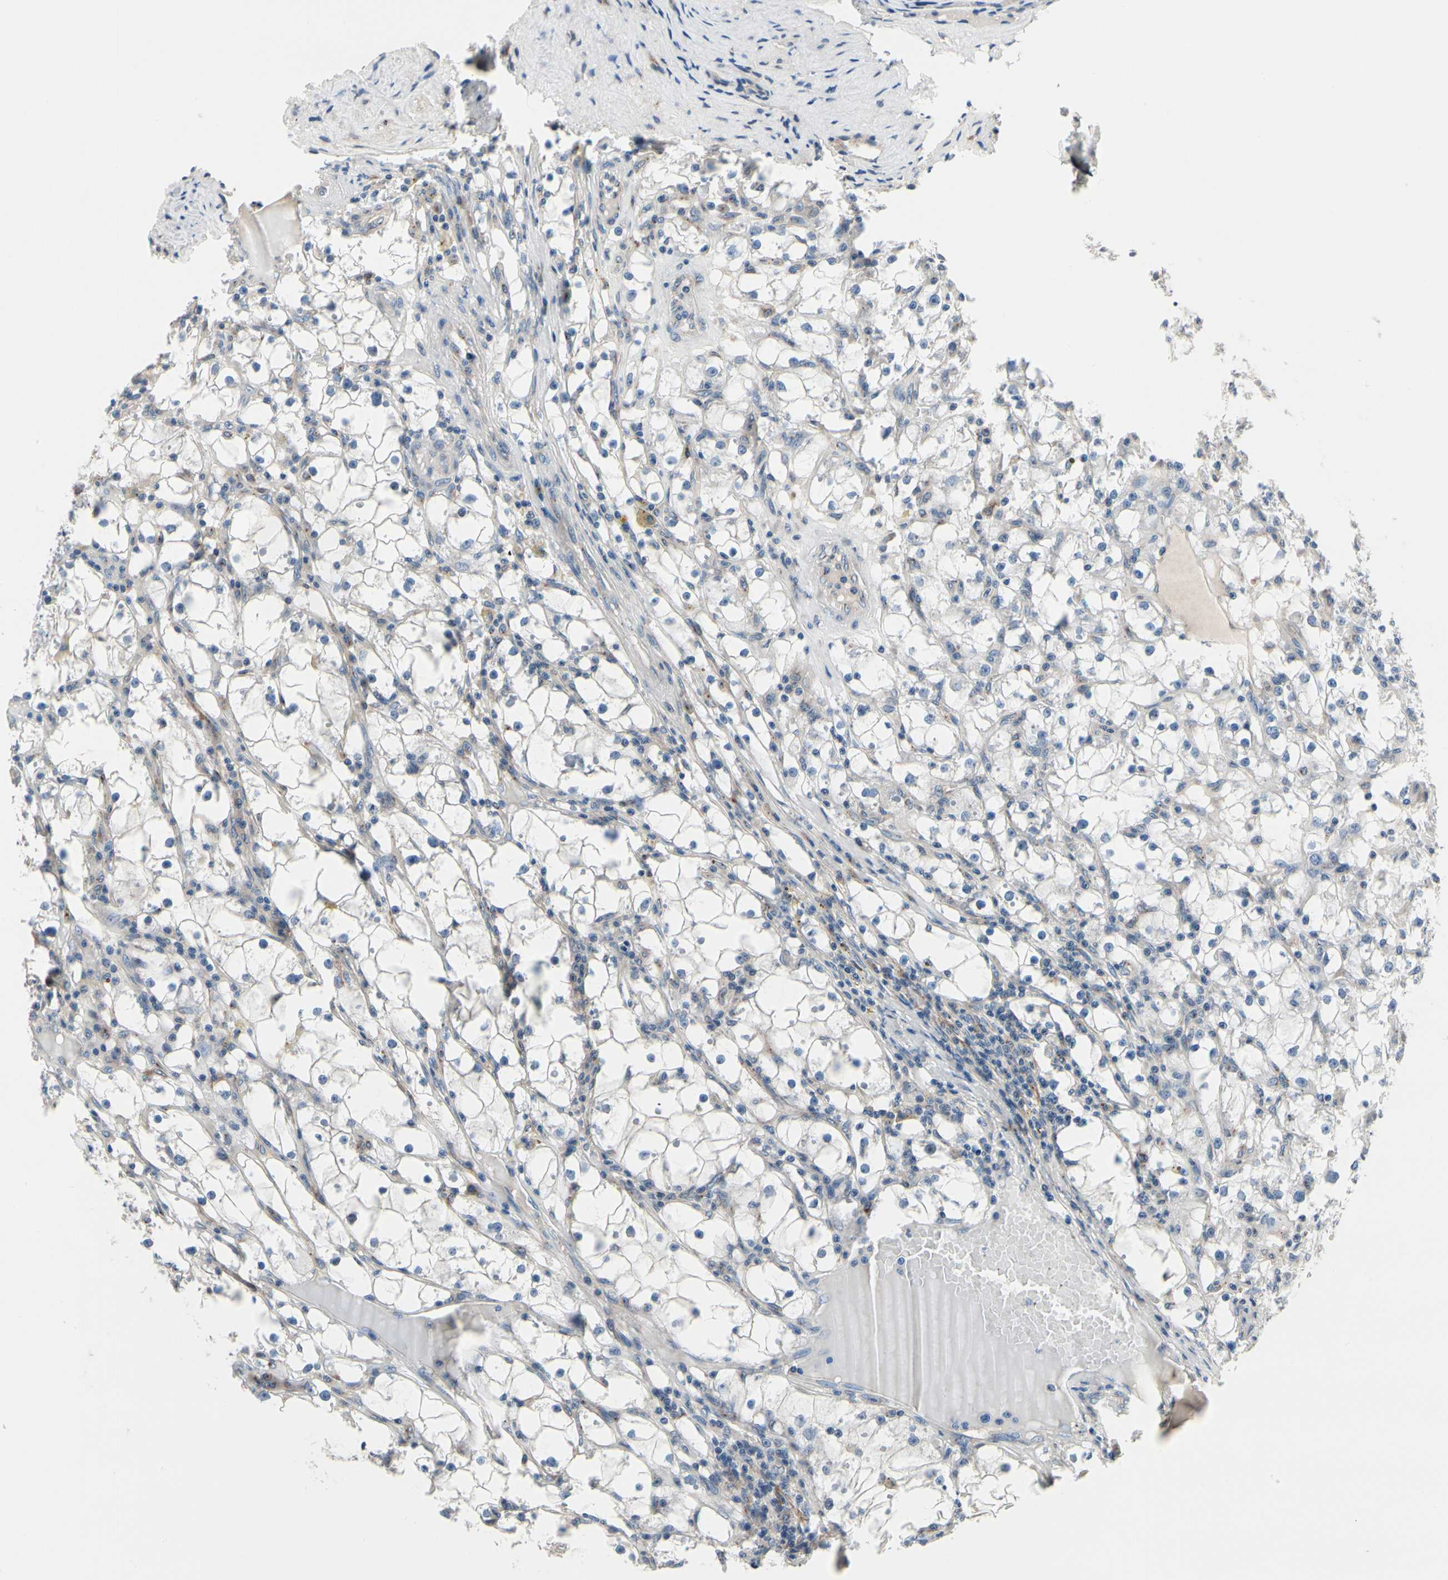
{"staining": {"intensity": "negative", "quantity": "none", "location": "none"}, "tissue": "renal cancer", "cell_type": "Tumor cells", "image_type": "cancer", "snomed": [{"axis": "morphology", "description": "Adenocarcinoma, NOS"}, {"axis": "topography", "description": "Kidney"}], "caption": "This is a photomicrograph of IHC staining of renal adenocarcinoma, which shows no positivity in tumor cells. (DAB immunohistochemistry (IHC) visualized using brightfield microscopy, high magnification).", "gene": "PRKAR2B", "patient": {"sex": "male", "age": 56}}